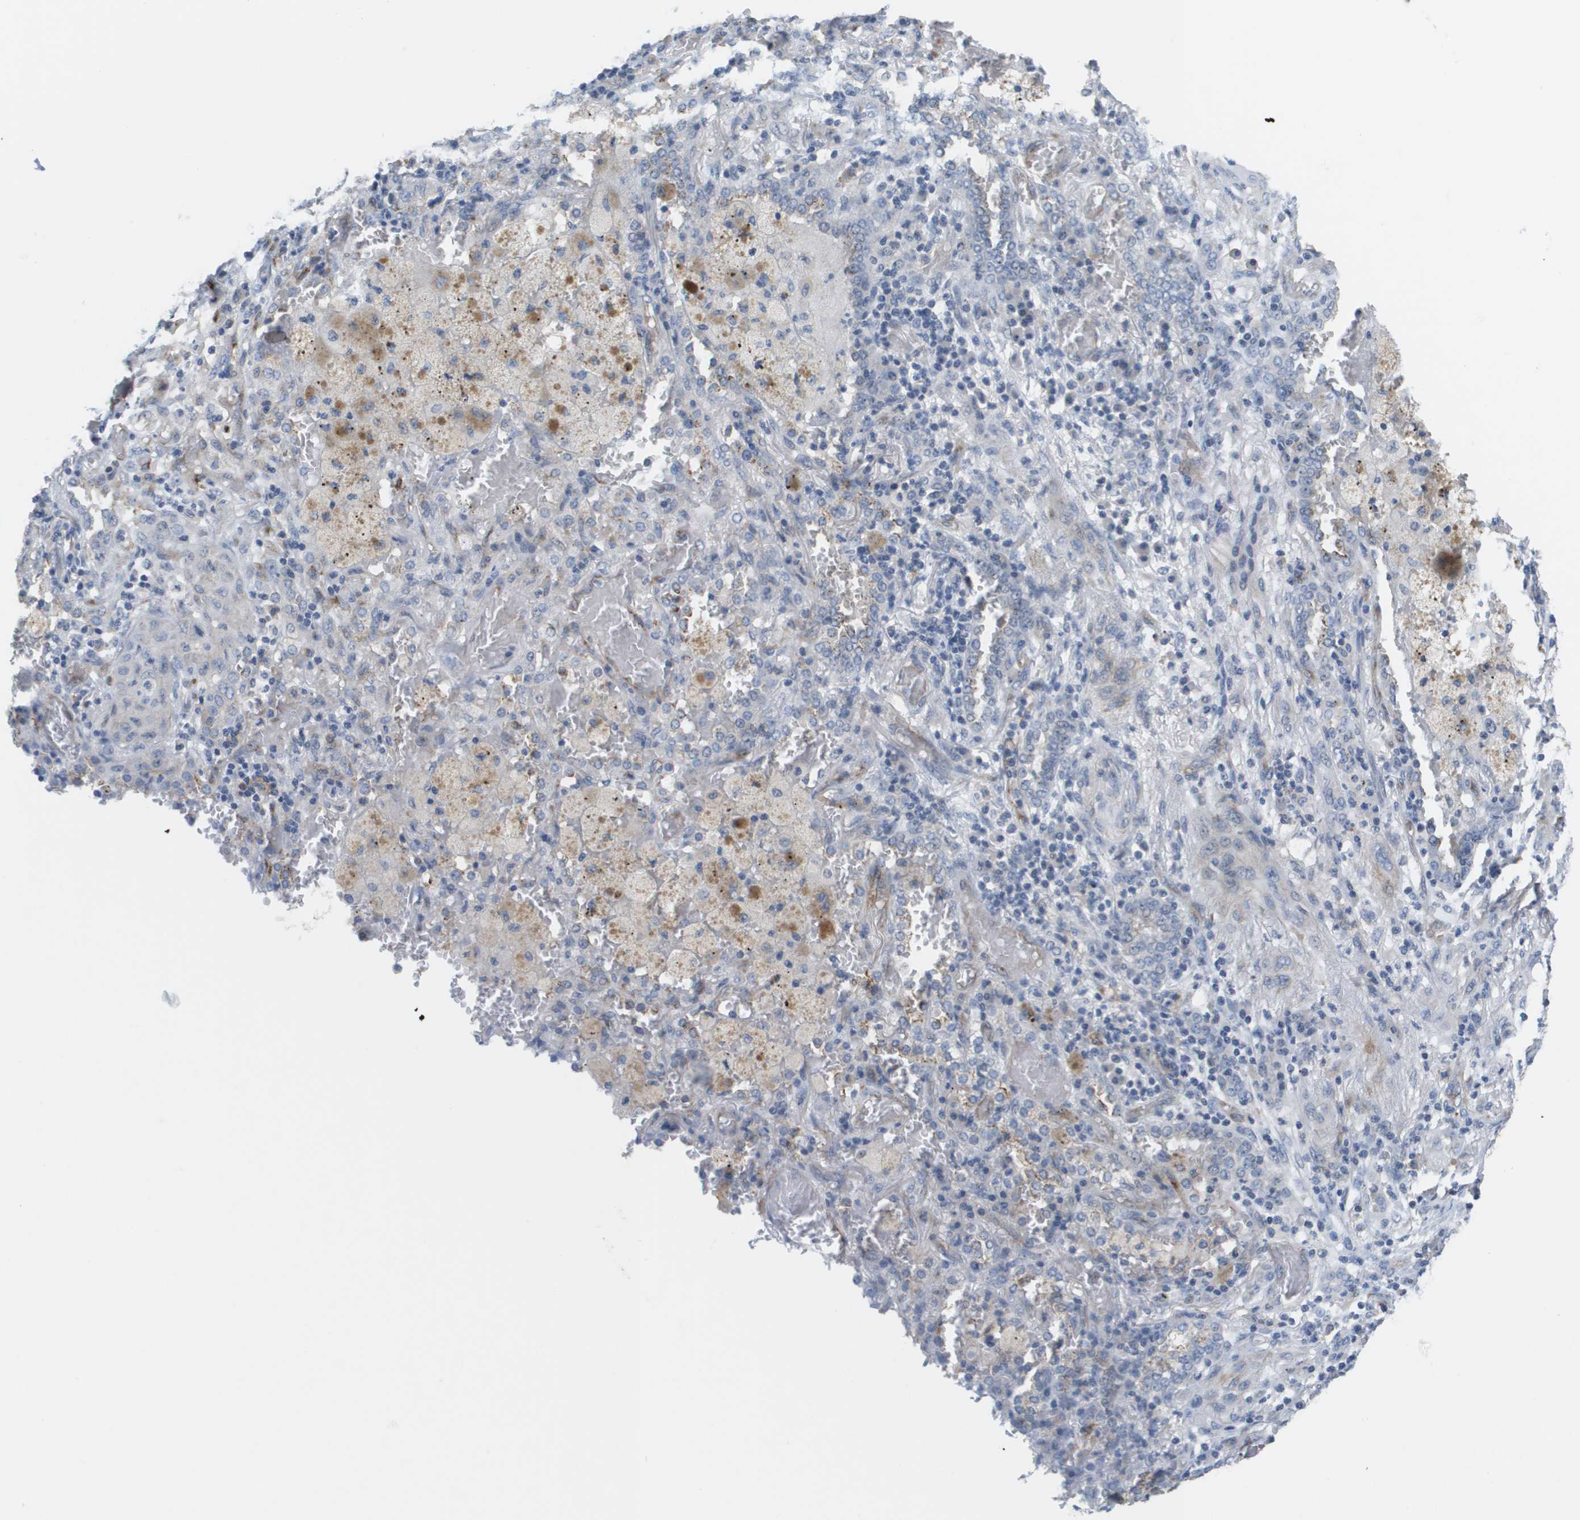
{"staining": {"intensity": "negative", "quantity": "none", "location": "none"}, "tissue": "lung cancer", "cell_type": "Tumor cells", "image_type": "cancer", "snomed": [{"axis": "morphology", "description": "Squamous cell carcinoma, NOS"}, {"axis": "topography", "description": "Lung"}], "caption": "Squamous cell carcinoma (lung) was stained to show a protein in brown. There is no significant expression in tumor cells.", "gene": "ANGPT2", "patient": {"sex": "female", "age": 47}}